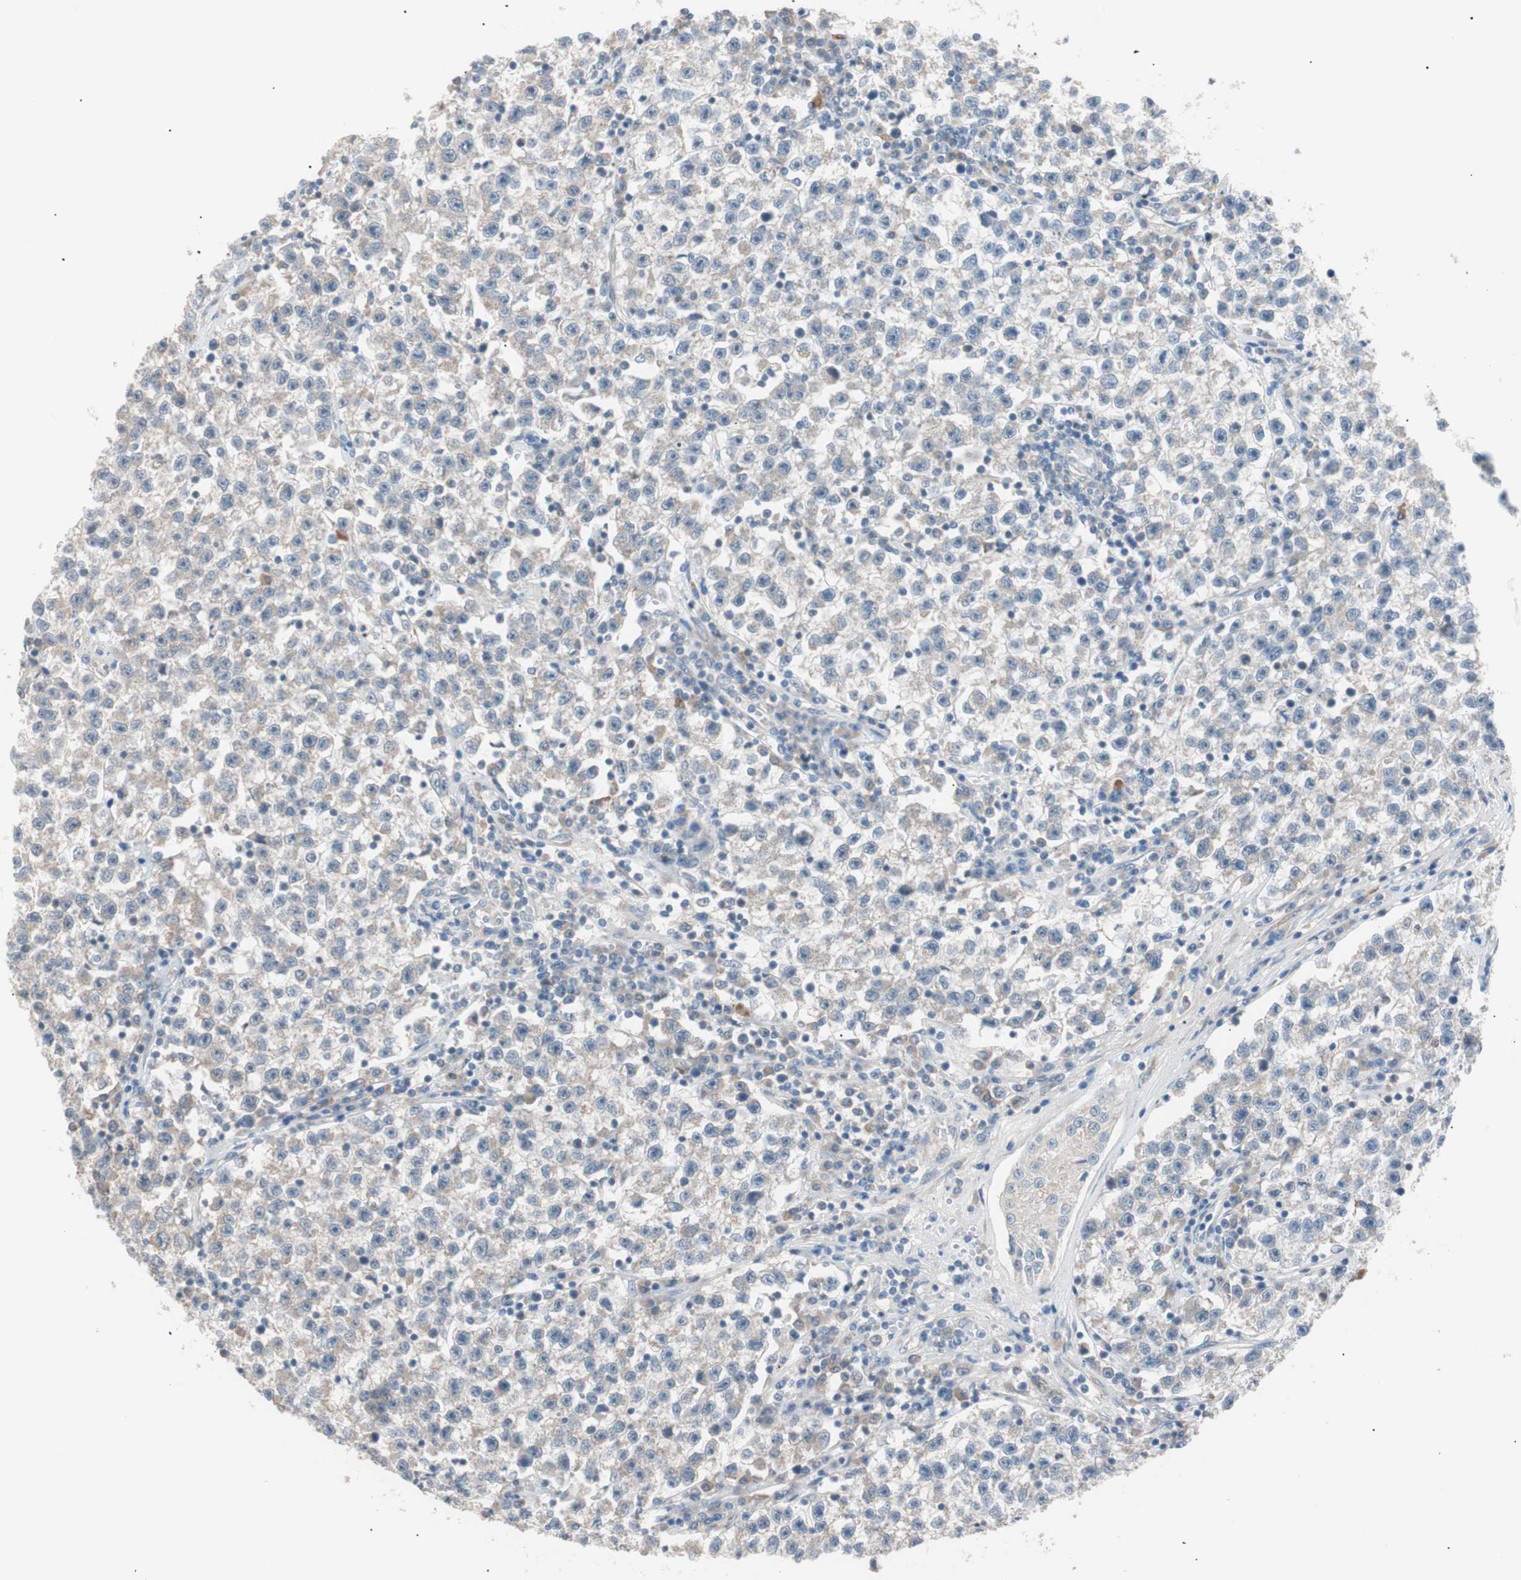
{"staining": {"intensity": "weak", "quantity": "<25%", "location": "cytoplasmic/membranous"}, "tissue": "testis cancer", "cell_type": "Tumor cells", "image_type": "cancer", "snomed": [{"axis": "morphology", "description": "Seminoma, NOS"}, {"axis": "topography", "description": "Testis"}], "caption": "A micrograph of human testis cancer (seminoma) is negative for staining in tumor cells. Brightfield microscopy of IHC stained with DAB (brown) and hematoxylin (blue), captured at high magnification.", "gene": "SMG1", "patient": {"sex": "male", "age": 22}}